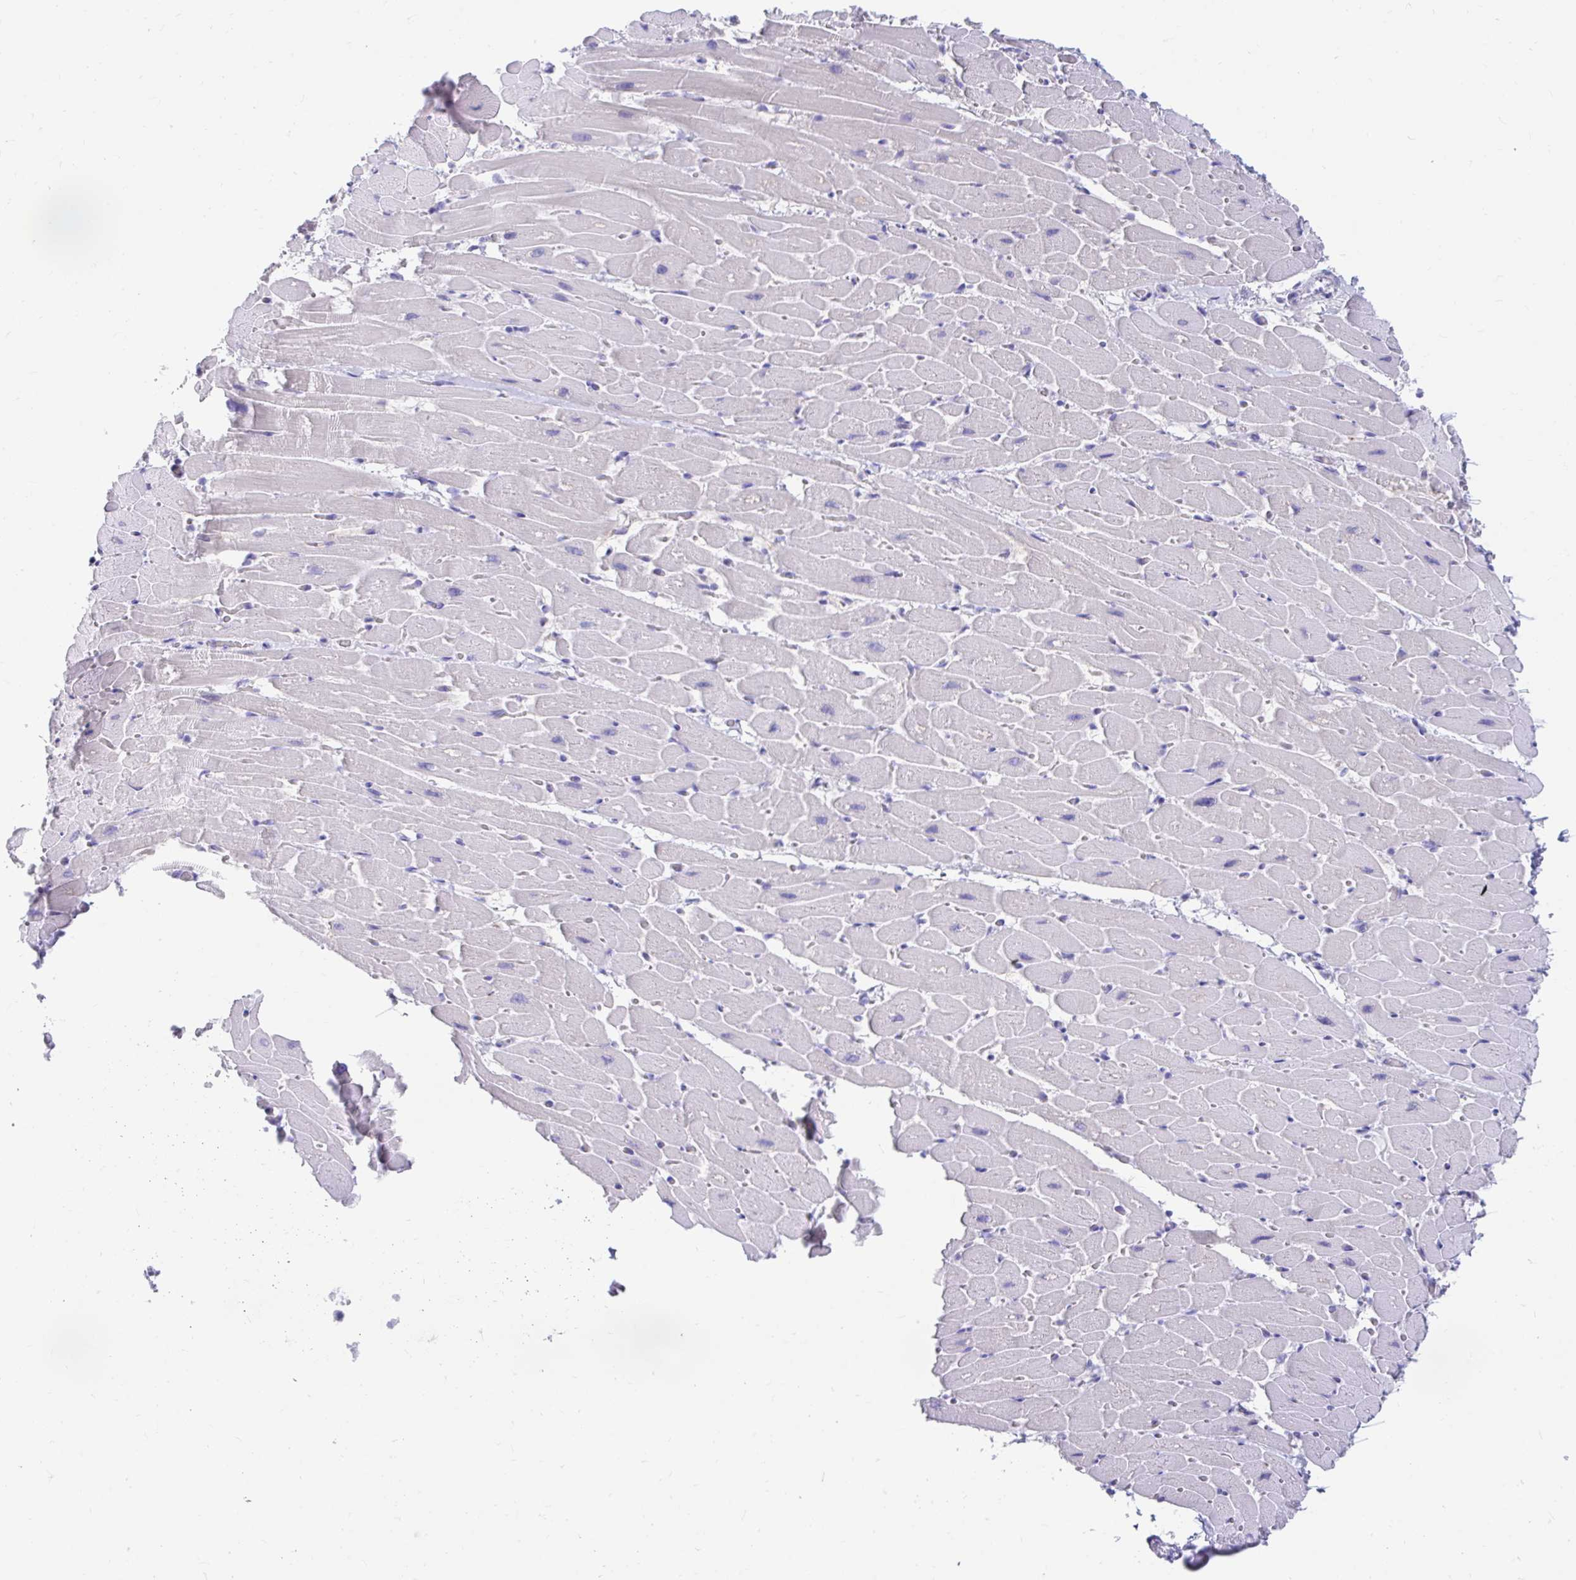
{"staining": {"intensity": "negative", "quantity": "none", "location": "none"}, "tissue": "heart muscle", "cell_type": "Cardiomyocytes", "image_type": "normal", "snomed": [{"axis": "morphology", "description": "Normal tissue, NOS"}, {"axis": "topography", "description": "Heart"}], "caption": "Immunohistochemistry (IHC) of benign human heart muscle shows no expression in cardiomyocytes. (DAB (3,3'-diaminobenzidine) immunohistochemistry, high magnification).", "gene": "SMIM9", "patient": {"sex": "male", "age": 37}}